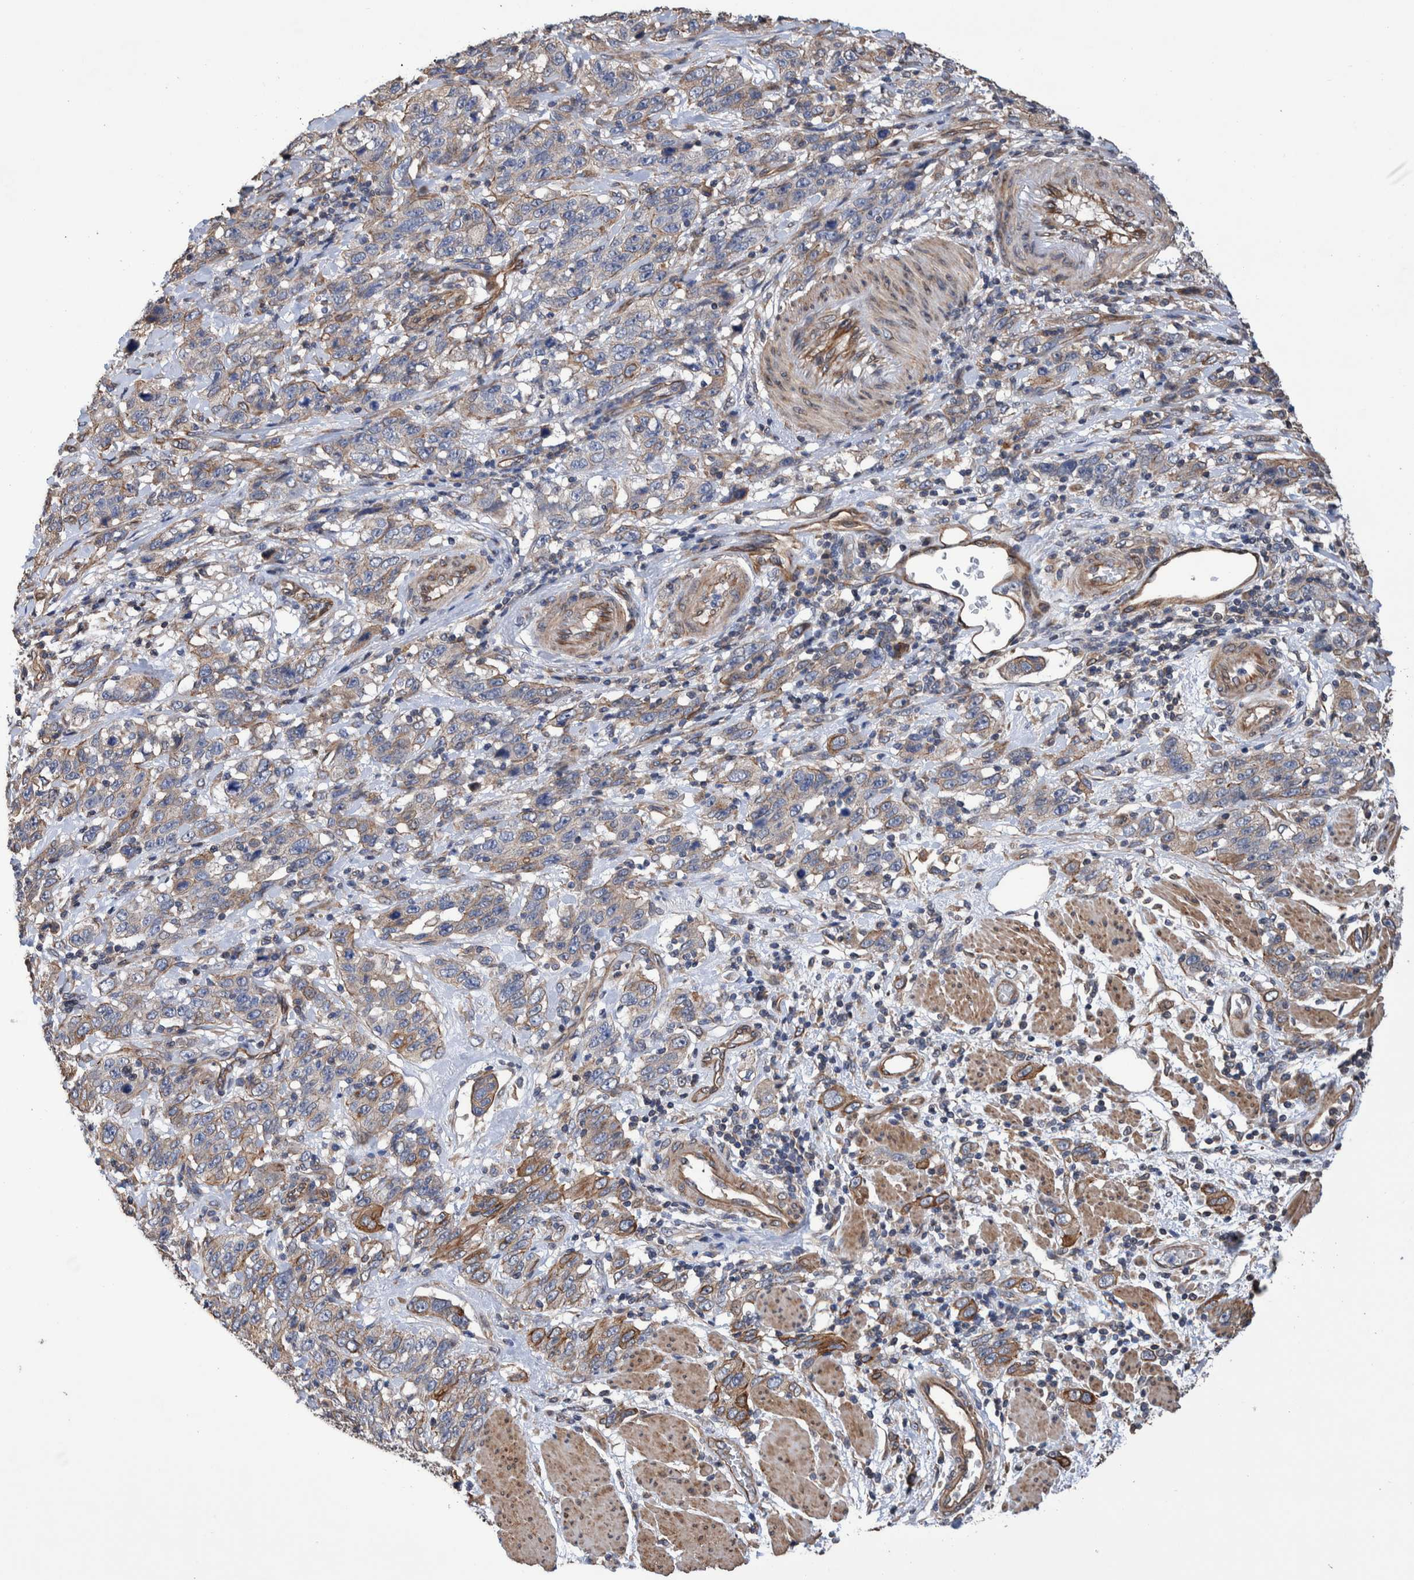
{"staining": {"intensity": "weak", "quantity": "<25%", "location": "cytoplasmic/membranous"}, "tissue": "stomach cancer", "cell_type": "Tumor cells", "image_type": "cancer", "snomed": [{"axis": "morphology", "description": "Adenocarcinoma, NOS"}, {"axis": "topography", "description": "Stomach"}], "caption": "The image demonstrates no significant expression in tumor cells of stomach cancer (adenocarcinoma).", "gene": "SLC45A4", "patient": {"sex": "male", "age": 48}}